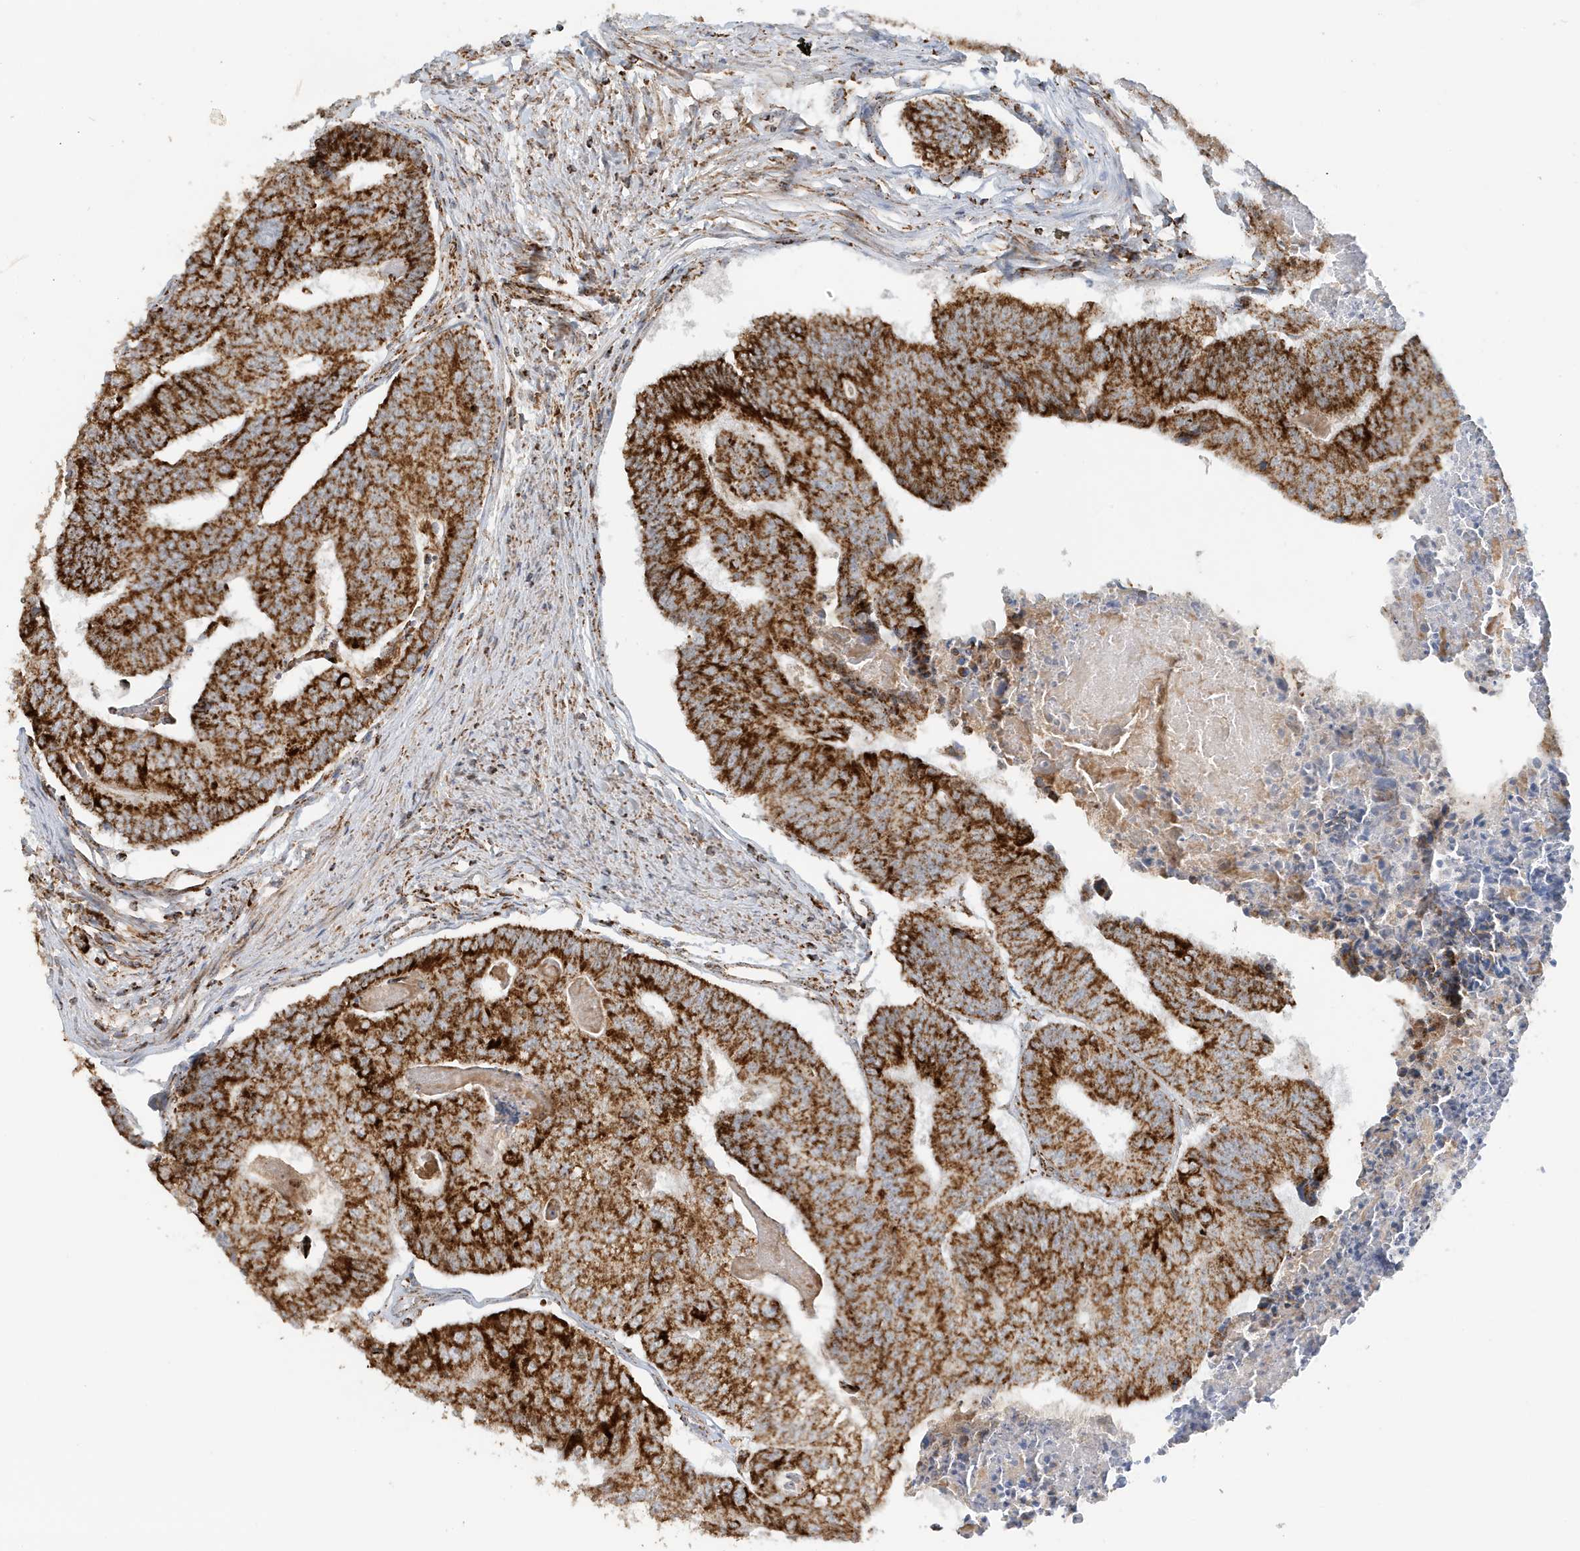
{"staining": {"intensity": "strong", "quantity": ">75%", "location": "cytoplasmic/membranous"}, "tissue": "colorectal cancer", "cell_type": "Tumor cells", "image_type": "cancer", "snomed": [{"axis": "morphology", "description": "Adenocarcinoma, NOS"}, {"axis": "topography", "description": "Colon"}], "caption": "Immunohistochemistry (IHC) (DAB (3,3'-diaminobenzidine)) staining of human colorectal cancer demonstrates strong cytoplasmic/membranous protein staining in about >75% of tumor cells. (IHC, brightfield microscopy, high magnification).", "gene": "MAN1A1", "patient": {"sex": "female", "age": 67}}